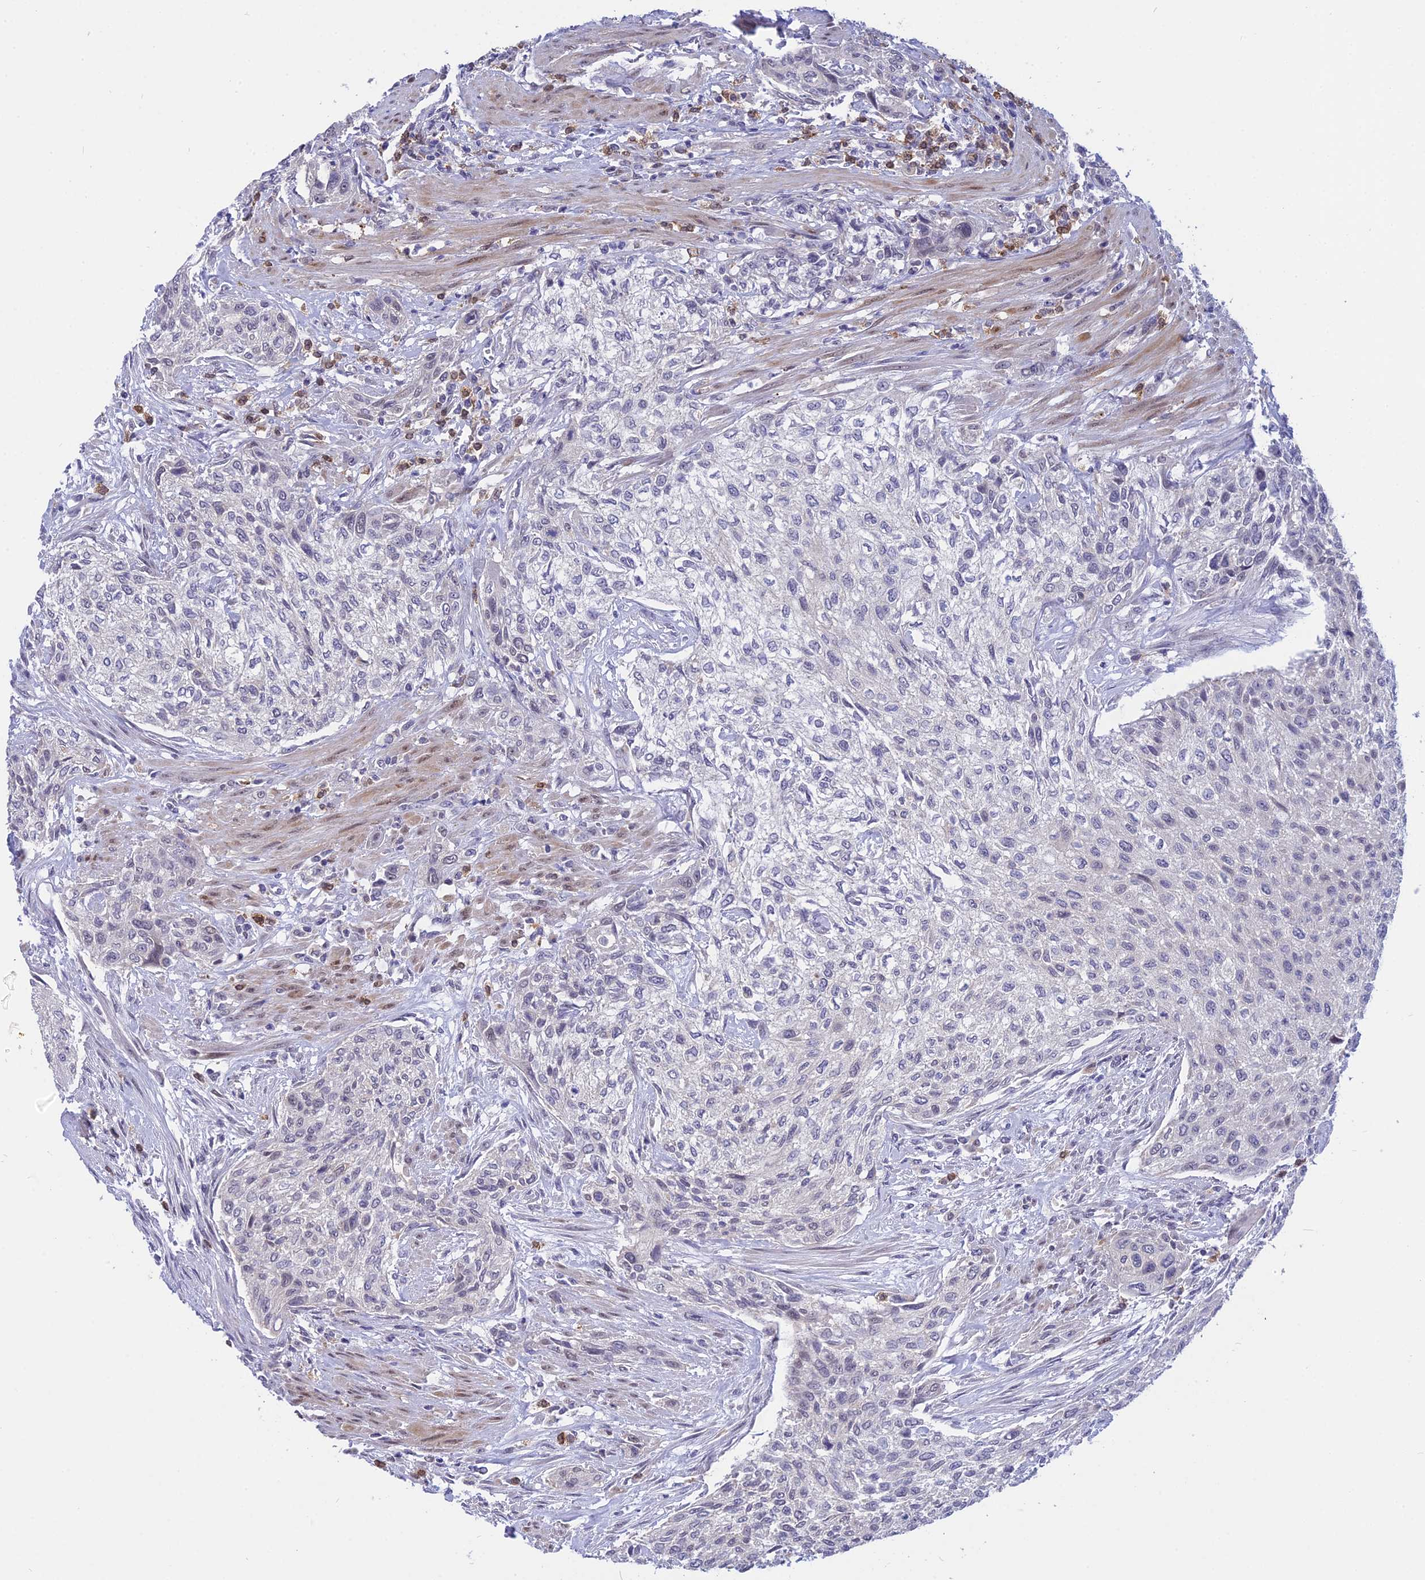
{"staining": {"intensity": "negative", "quantity": "none", "location": "none"}, "tissue": "urothelial cancer", "cell_type": "Tumor cells", "image_type": "cancer", "snomed": [{"axis": "morphology", "description": "Urothelial carcinoma, High grade"}, {"axis": "topography", "description": "Urinary bladder"}], "caption": "This is an immunohistochemistry (IHC) photomicrograph of human urothelial carcinoma (high-grade). There is no expression in tumor cells.", "gene": "KCTD14", "patient": {"sex": "male", "age": 35}}